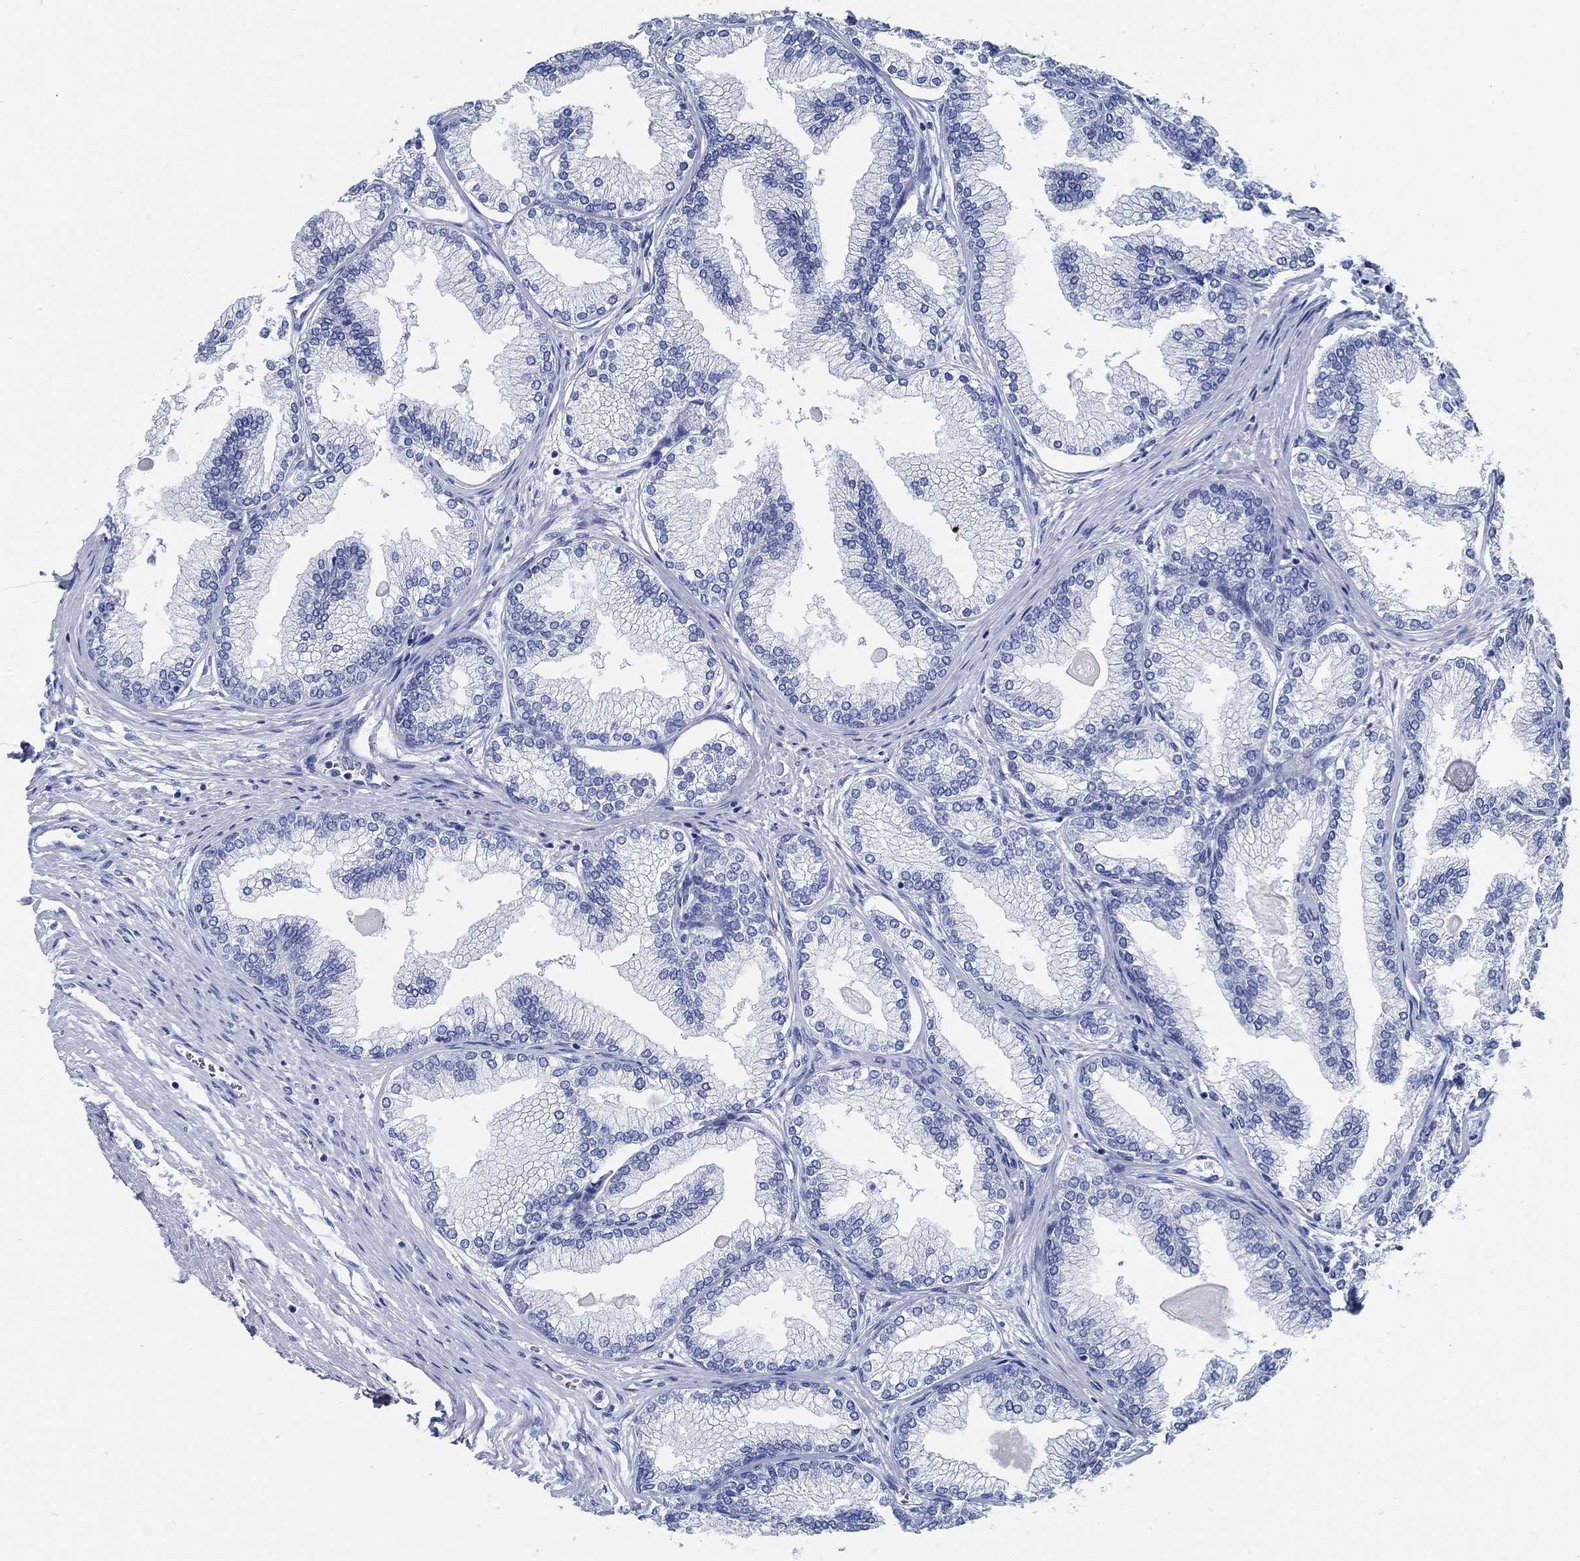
{"staining": {"intensity": "negative", "quantity": "none", "location": "none"}, "tissue": "prostate", "cell_type": "Glandular cells", "image_type": "normal", "snomed": [{"axis": "morphology", "description": "Normal tissue, NOS"}, {"axis": "topography", "description": "Prostate"}], "caption": "High power microscopy image of an IHC image of normal prostate, revealing no significant staining in glandular cells.", "gene": "SLC45A1", "patient": {"sex": "male", "age": 72}}